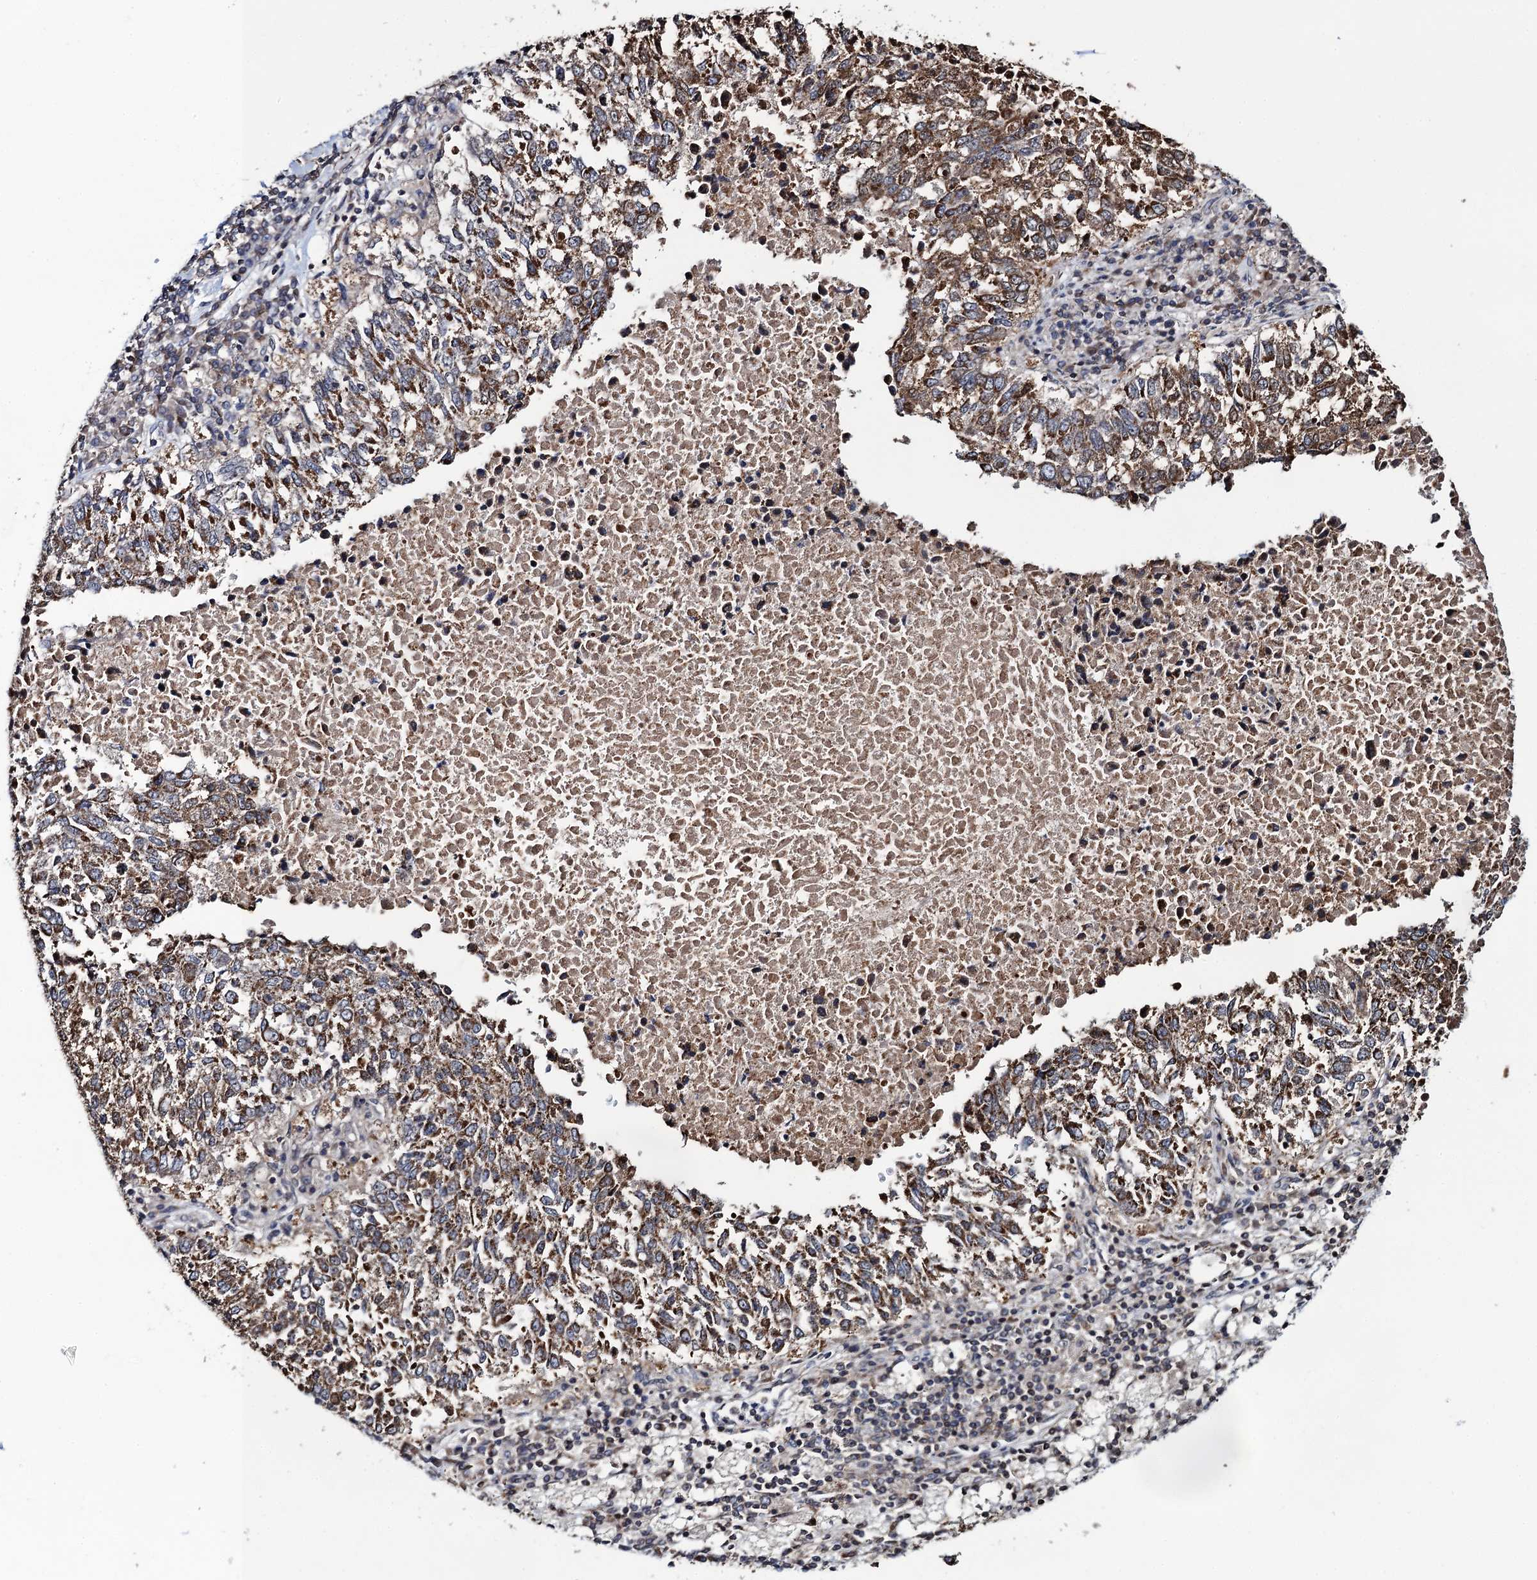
{"staining": {"intensity": "moderate", "quantity": "25%-75%", "location": "cytoplasmic/membranous"}, "tissue": "lung cancer", "cell_type": "Tumor cells", "image_type": "cancer", "snomed": [{"axis": "morphology", "description": "Squamous cell carcinoma, NOS"}, {"axis": "topography", "description": "Lung"}], "caption": "A histopathology image showing moderate cytoplasmic/membranous positivity in approximately 25%-75% of tumor cells in squamous cell carcinoma (lung), as visualized by brown immunohistochemical staining.", "gene": "CCDC102A", "patient": {"sex": "male", "age": 73}}